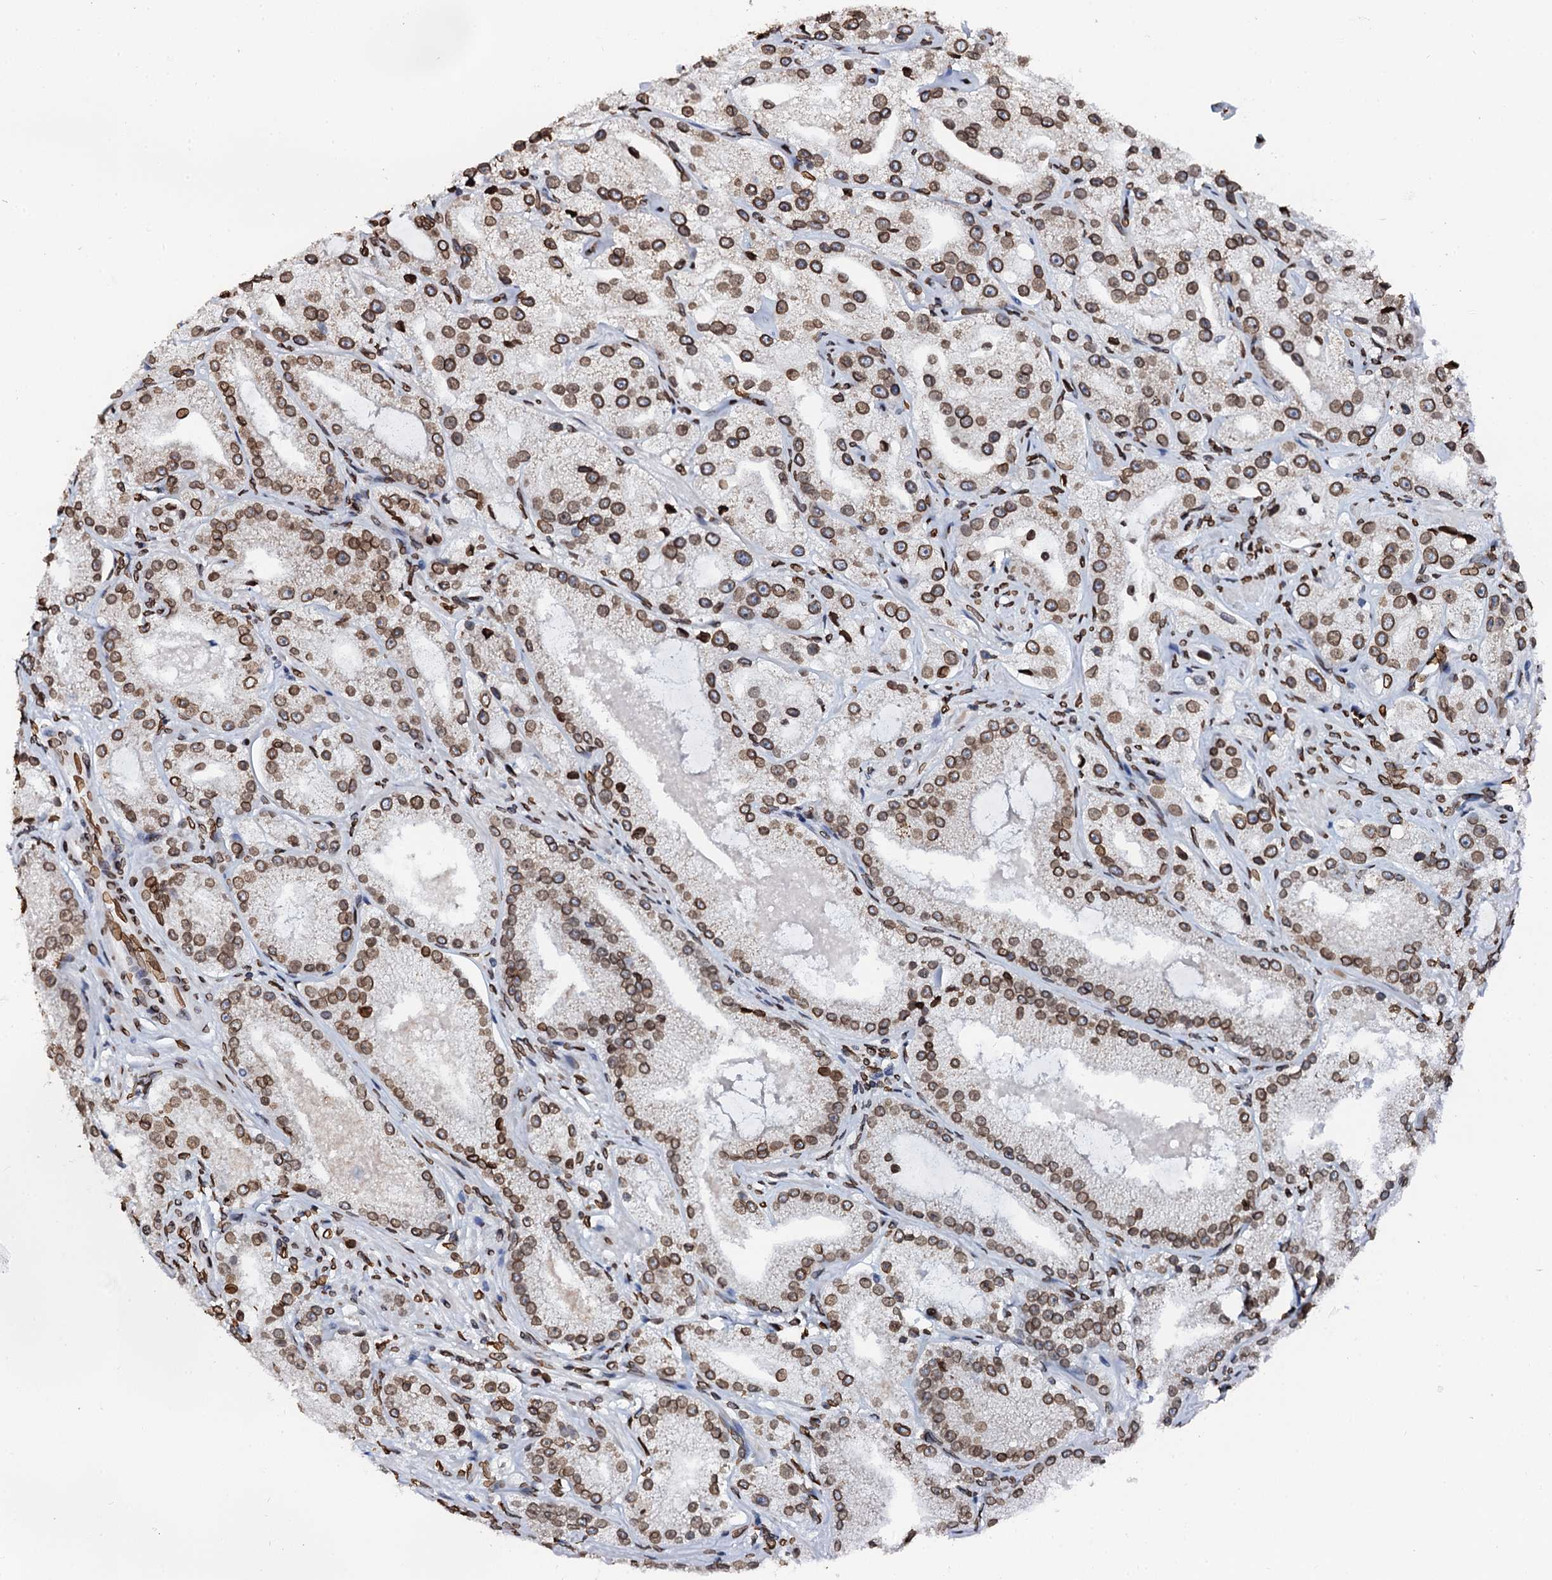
{"staining": {"intensity": "moderate", "quantity": ">75%", "location": "cytoplasmic/membranous,nuclear"}, "tissue": "prostate cancer", "cell_type": "Tumor cells", "image_type": "cancer", "snomed": [{"axis": "morphology", "description": "Adenocarcinoma, Low grade"}, {"axis": "topography", "description": "Prostate"}], "caption": "Protein expression analysis of prostate cancer (low-grade adenocarcinoma) demonstrates moderate cytoplasmic/membranous and nuclear staining in about >75% of tumor cells.", "gene": "KATNAL2", "patient": {"sex": "male", "age": 69}}